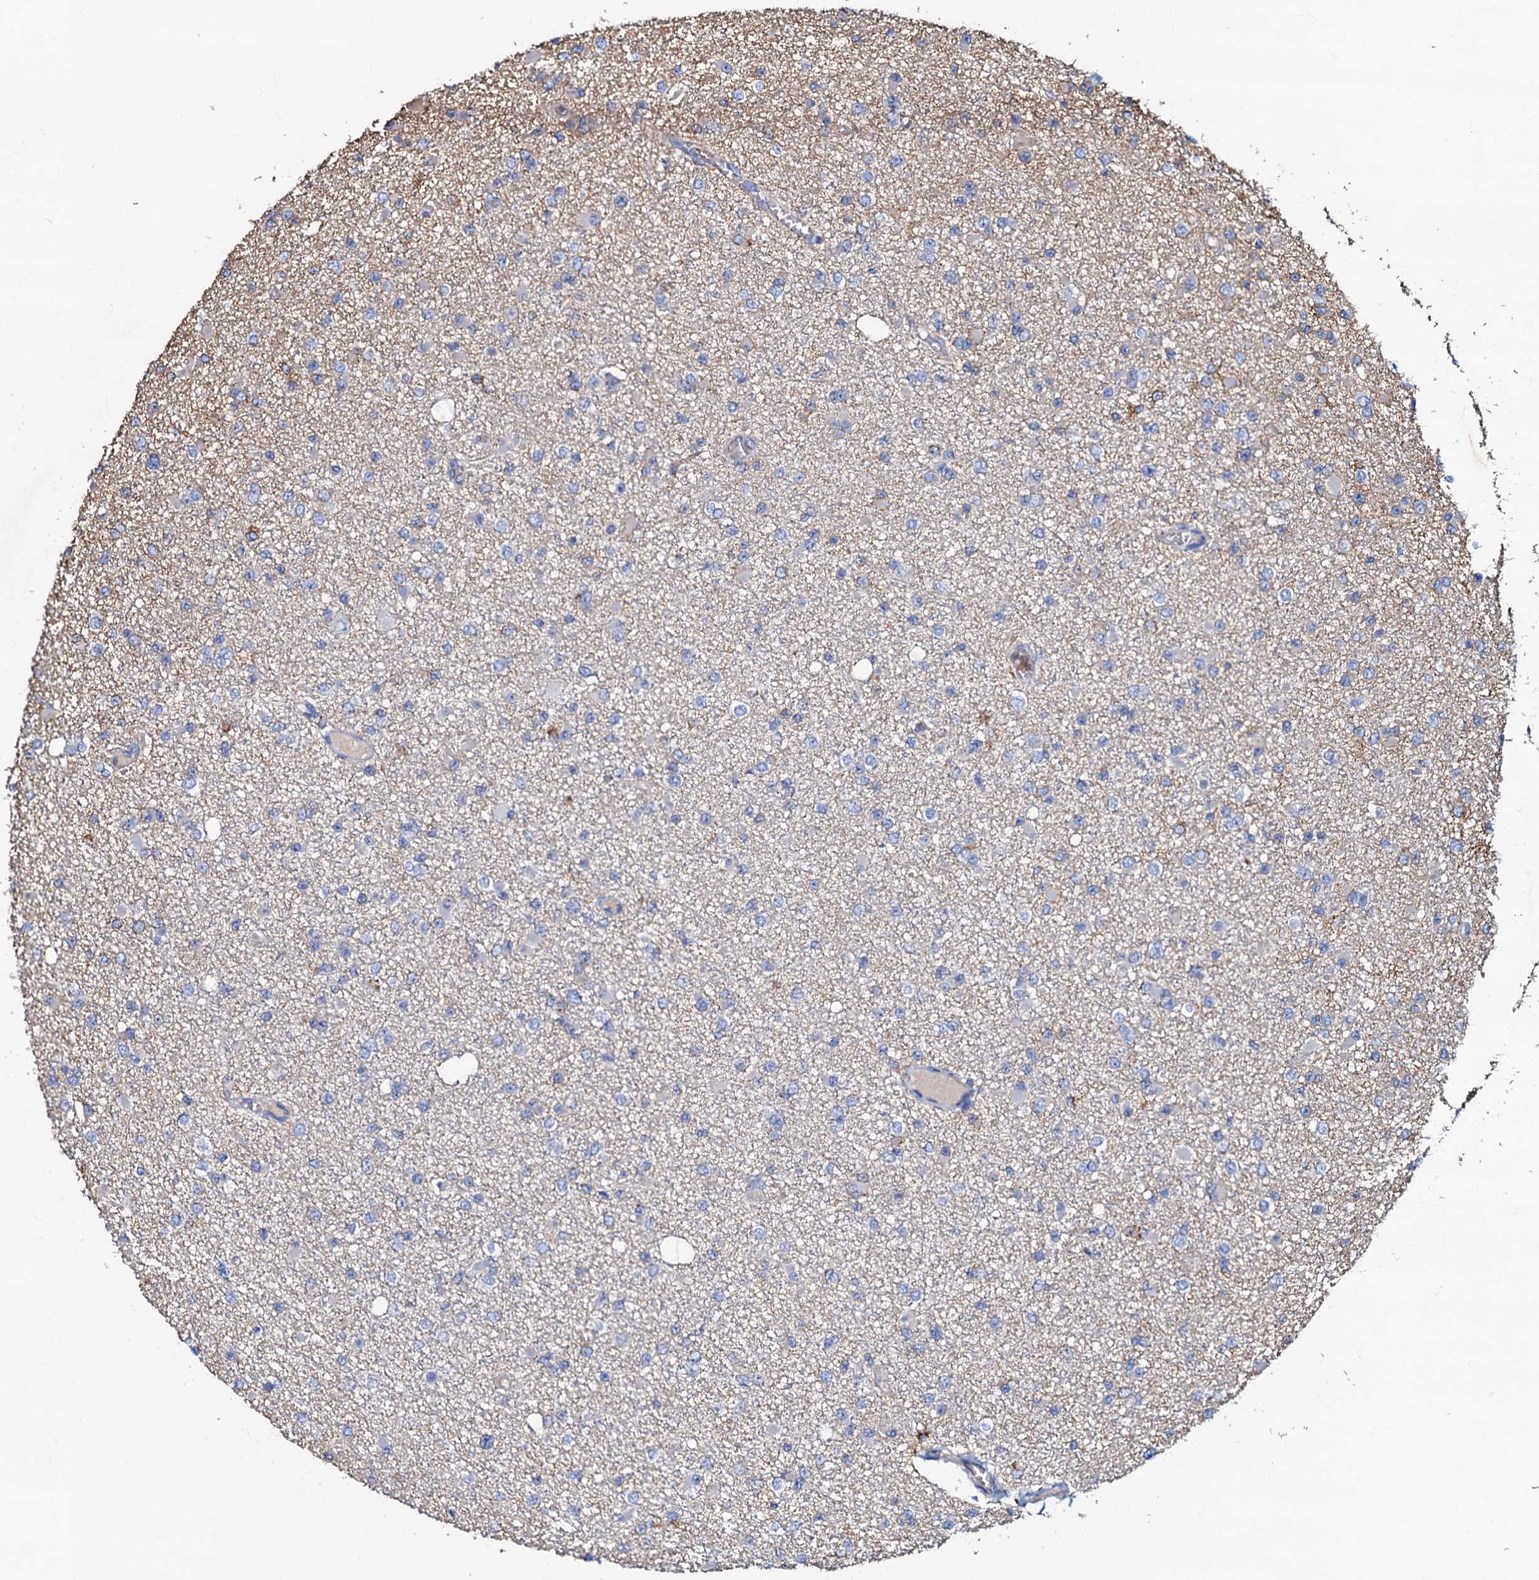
{"staining": {"intensity": "negative", "quantity": "none", "location": "none"}, "tissue": "glioma", "cell_type": "Tumor cells", "image_type": "cancer", "snomed": [{"axis": "morphology", "description": "Glioma, malignant, Low grade"}, {"axis": "topography", "description": "Brain"}], "caption": "Malignant glioma (low-grade) was stained to show a protein in brown. There is no significant positivity in tumor cells.", "gene": "CPNE2", "patient": {"sex": "female", "age": 22}}